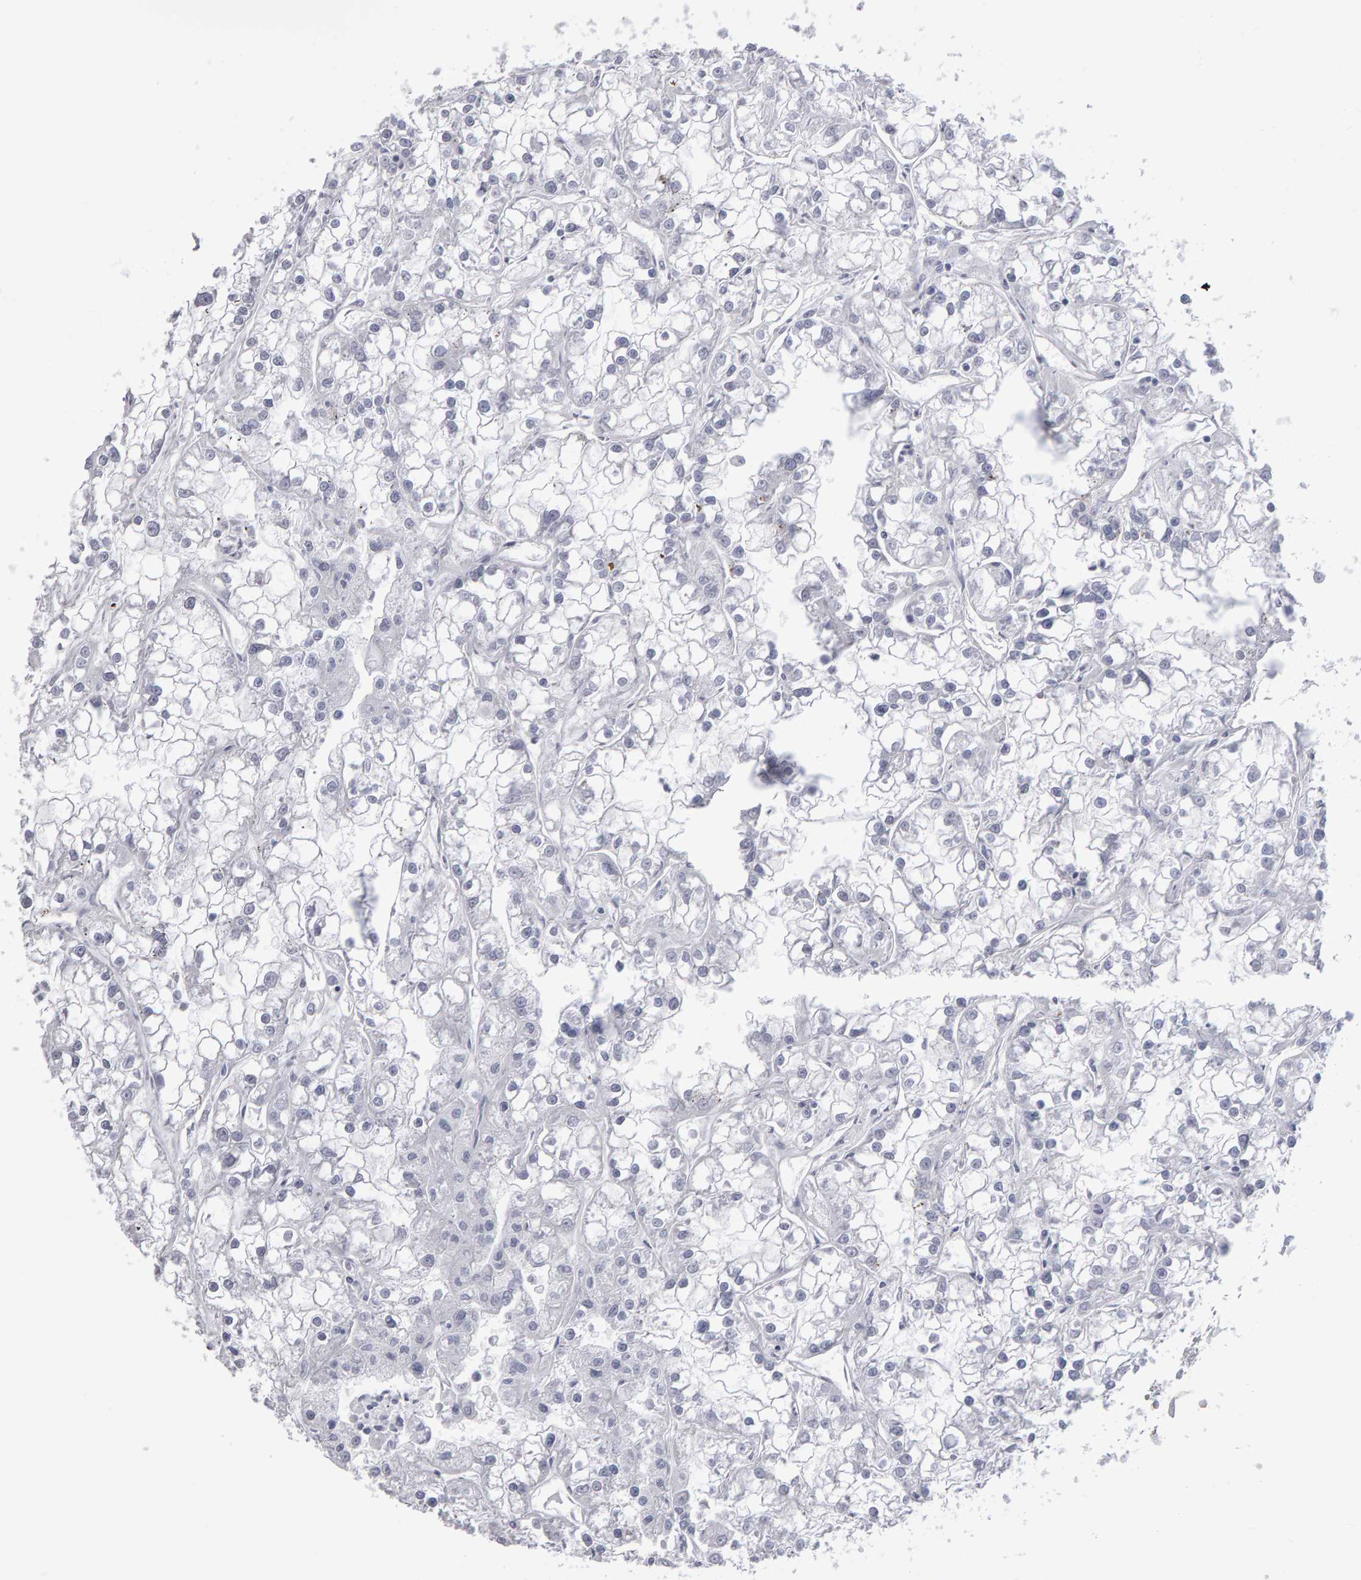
{"staining": {"intensity": "negative", "quantity": "none", "location": "none"}, "tissue": "renal cancer", "cell_type": "Tumor cells", "image_type": "cancer", "snomed": [{"axis": "morphology", "description": "Adenocarcinoma, NOS"}, {"axis": "topography", "description": "Kidney"}], "caption": "Tumor cells show no significant positivity in adenocarcinoma (renal).", "gene": "NCDN", "patient": {"sex": "female", "age": 52}}